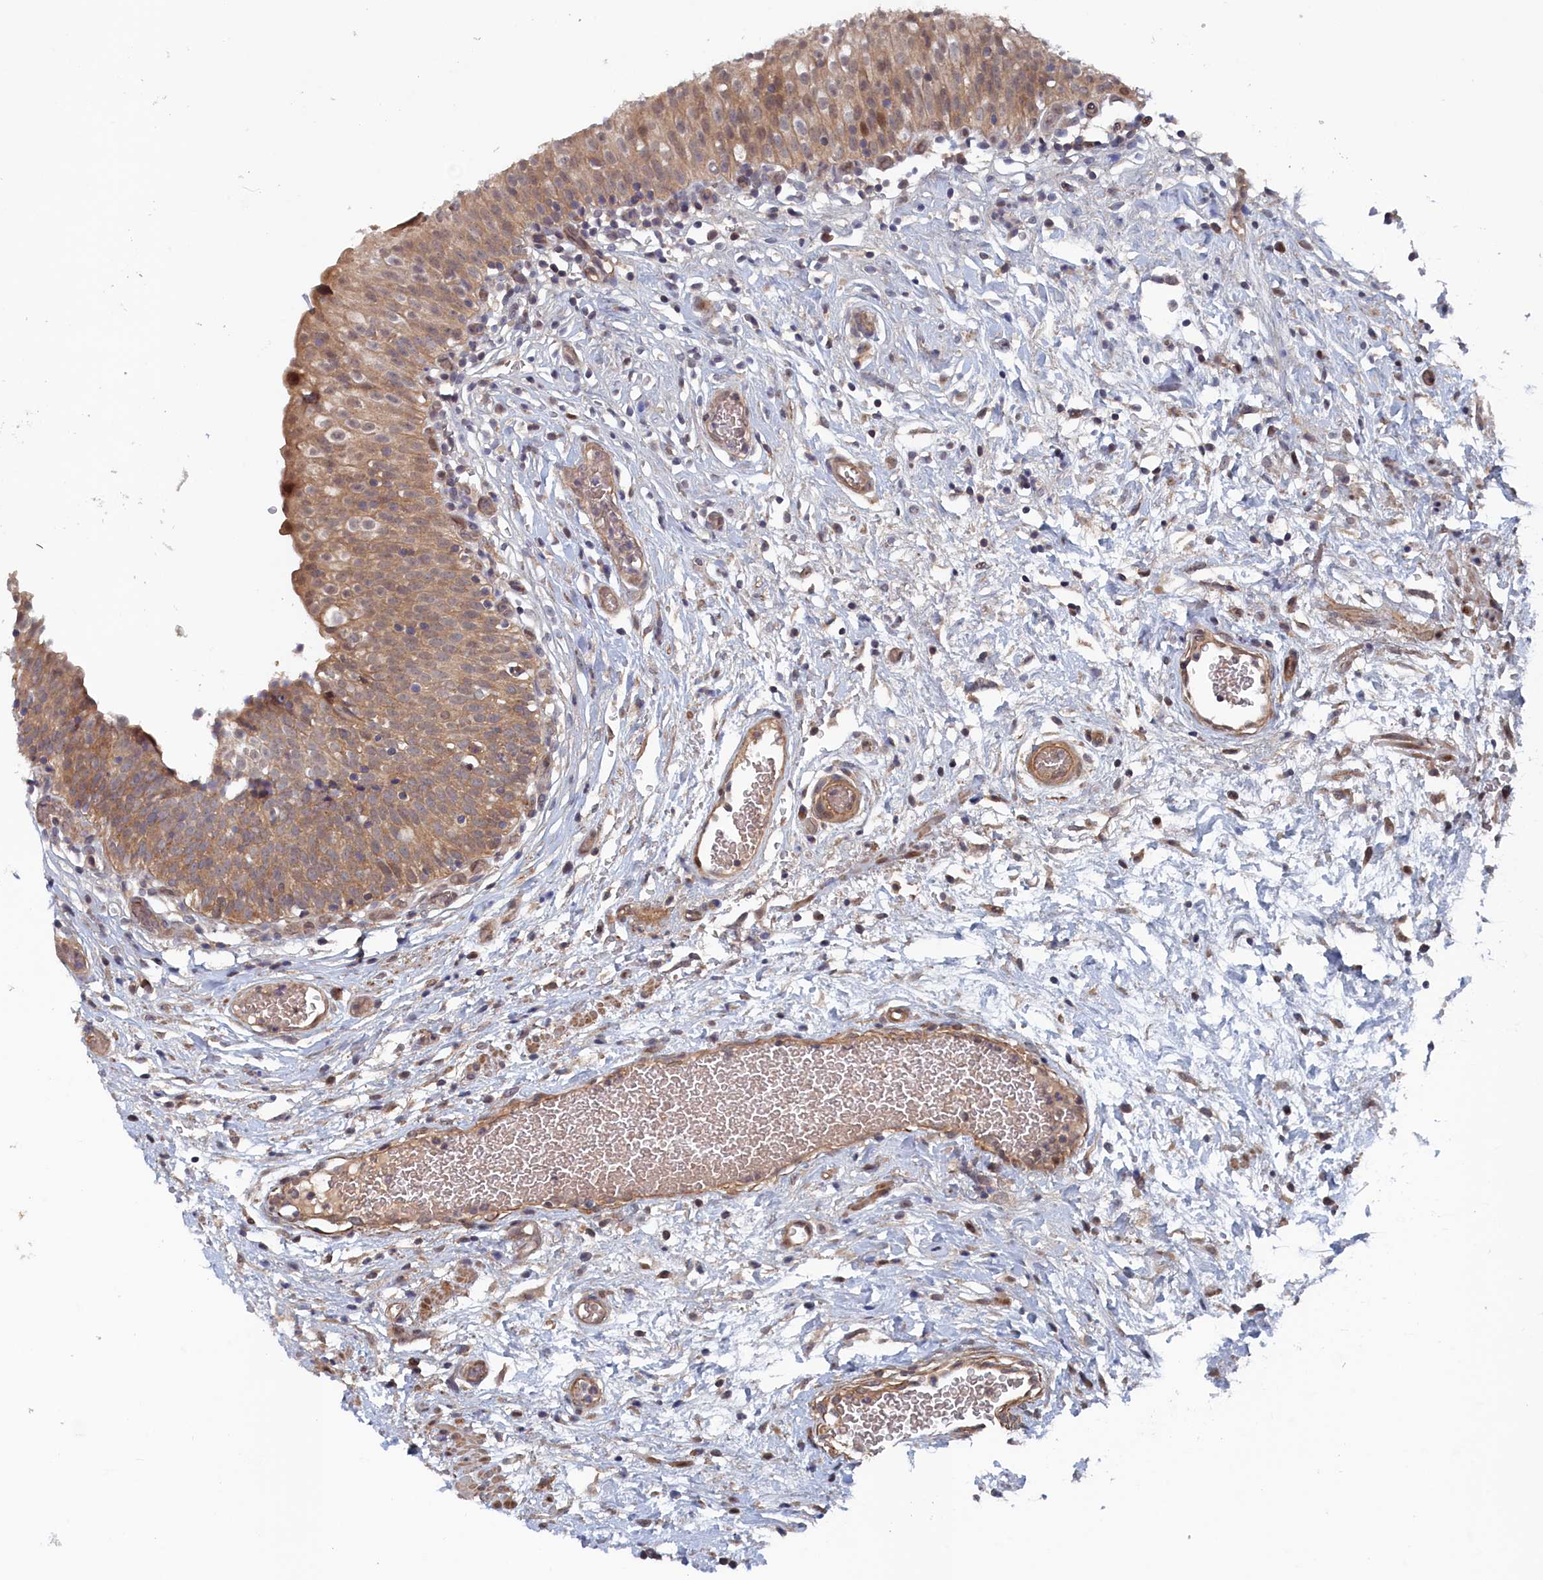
{"staining": {"intensity": "moderate", "quantity": ">75%", "location": "cytoplasmic/membranous,nuclear"}, "tissue": "urinary bladder", "cell_type": "Urothelial cells", "image_type": "normal", "snomed": [{"axis": "morphology", "description": "Normal tissue, NOS"}, {"axis": "topography", "description": "Urinary bladder"}], "caption": "High-magnification brightfield microscopy of normal urinary bladder stained with DAB (brown) and counterstained with hematoxylin (blue). urothelial cells exhibit moderate cytoplasmic/membranous,nuclear positivity is seen in about>75% of cells.", "gene": "ELOVL6", "patient": {"sex": "male", "age": 55}}